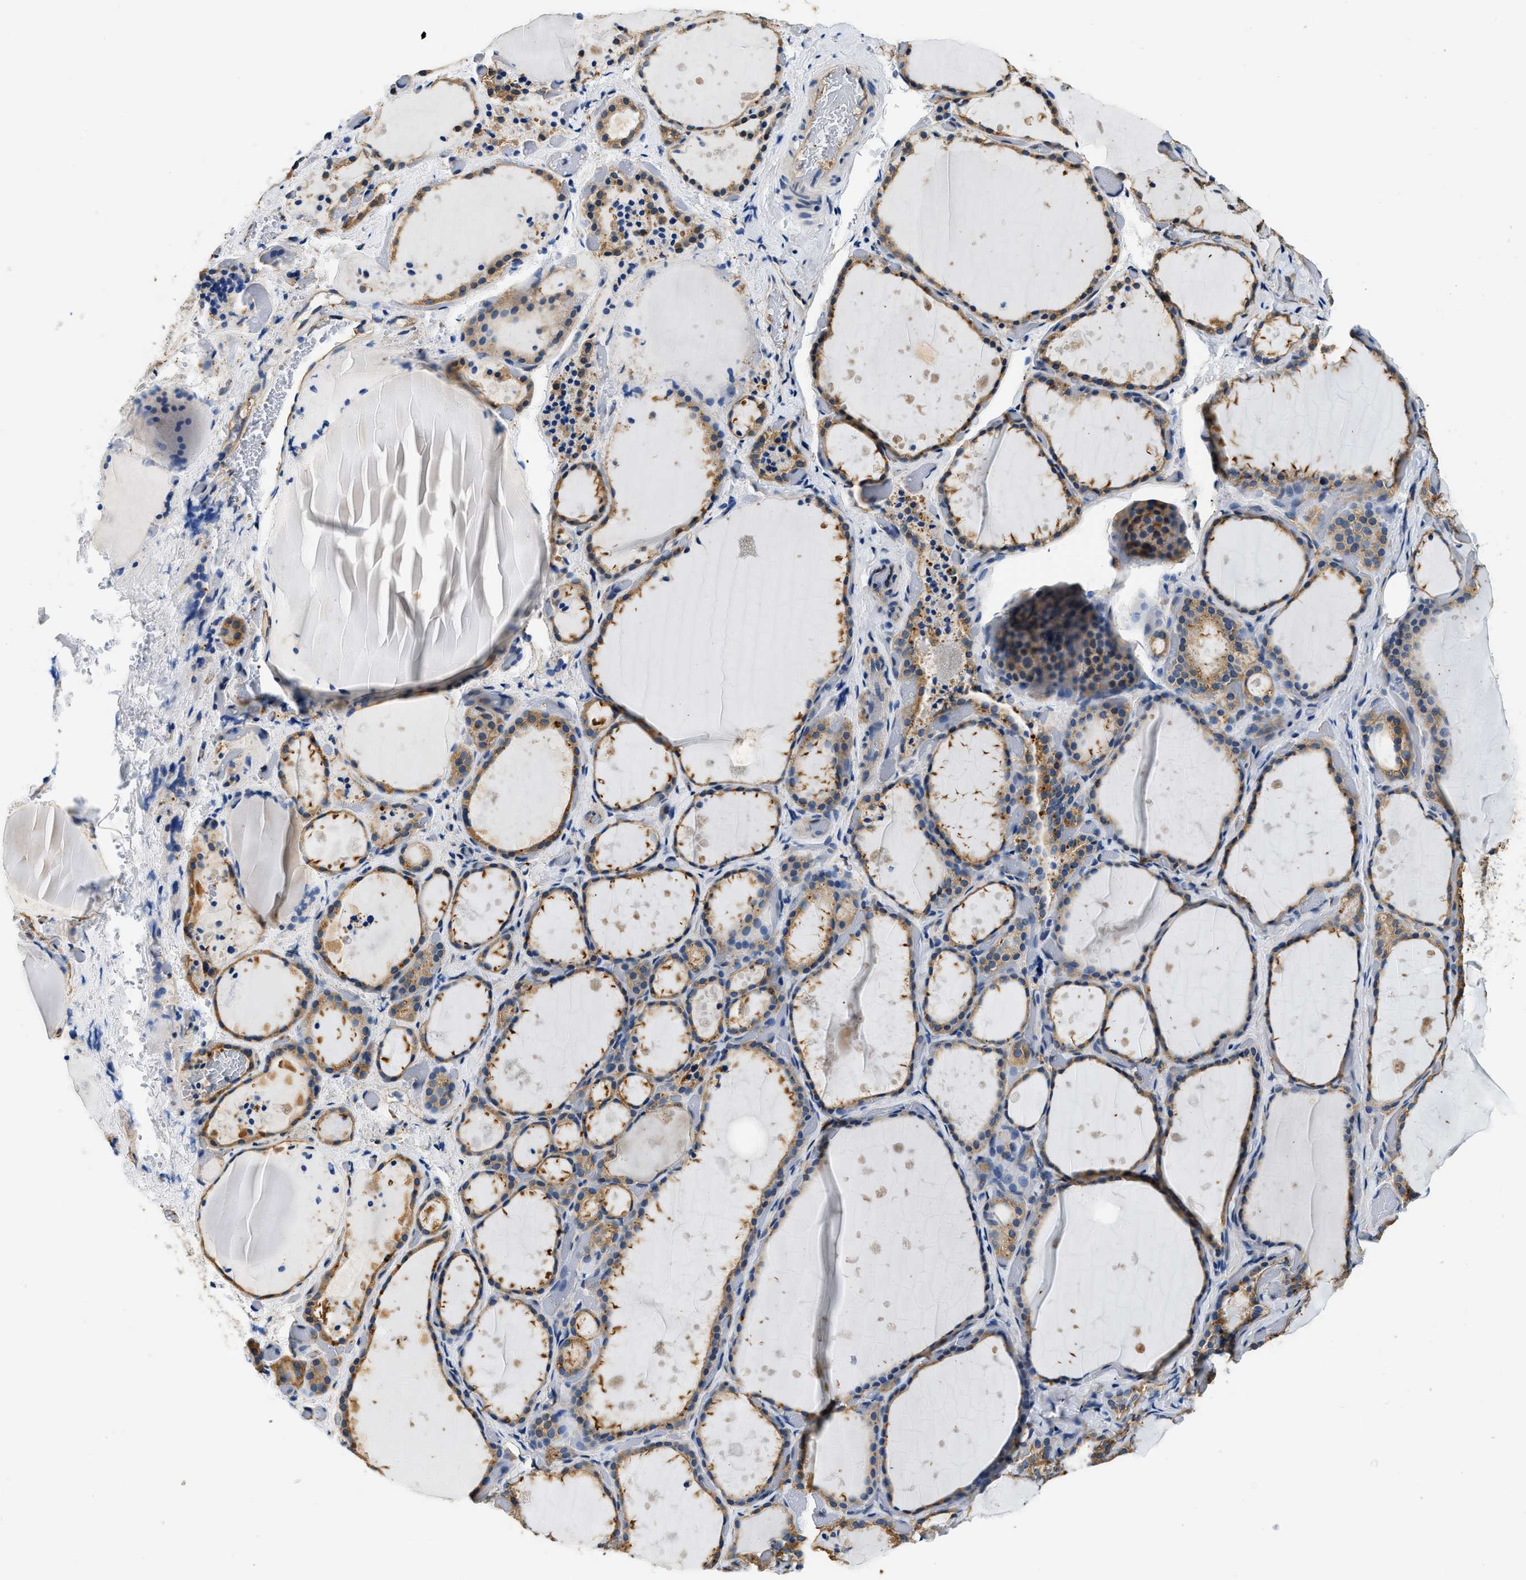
{"staining": {"intensity": "moderate", "quantity": ">75%", "location": "cytoplasmic/membranous"}, "tissue": "thyroid gland", "cell_type": "Glandular cells", "image_type": "normal", "snomed": [{"axis": "morphology", "description": "Normal tissue, NOS"}, {"axis": "topography", "description": "Thyroid gland"}], "caption": "A high-resolution image shows IHC staining of benign thyroid gland, which reveals moderate cytoplasmic/membranous positivity in approximately >75% of glandular cells.", "gene": "PPP2R1B", "patient": {"sex": "female", "age": 44}}